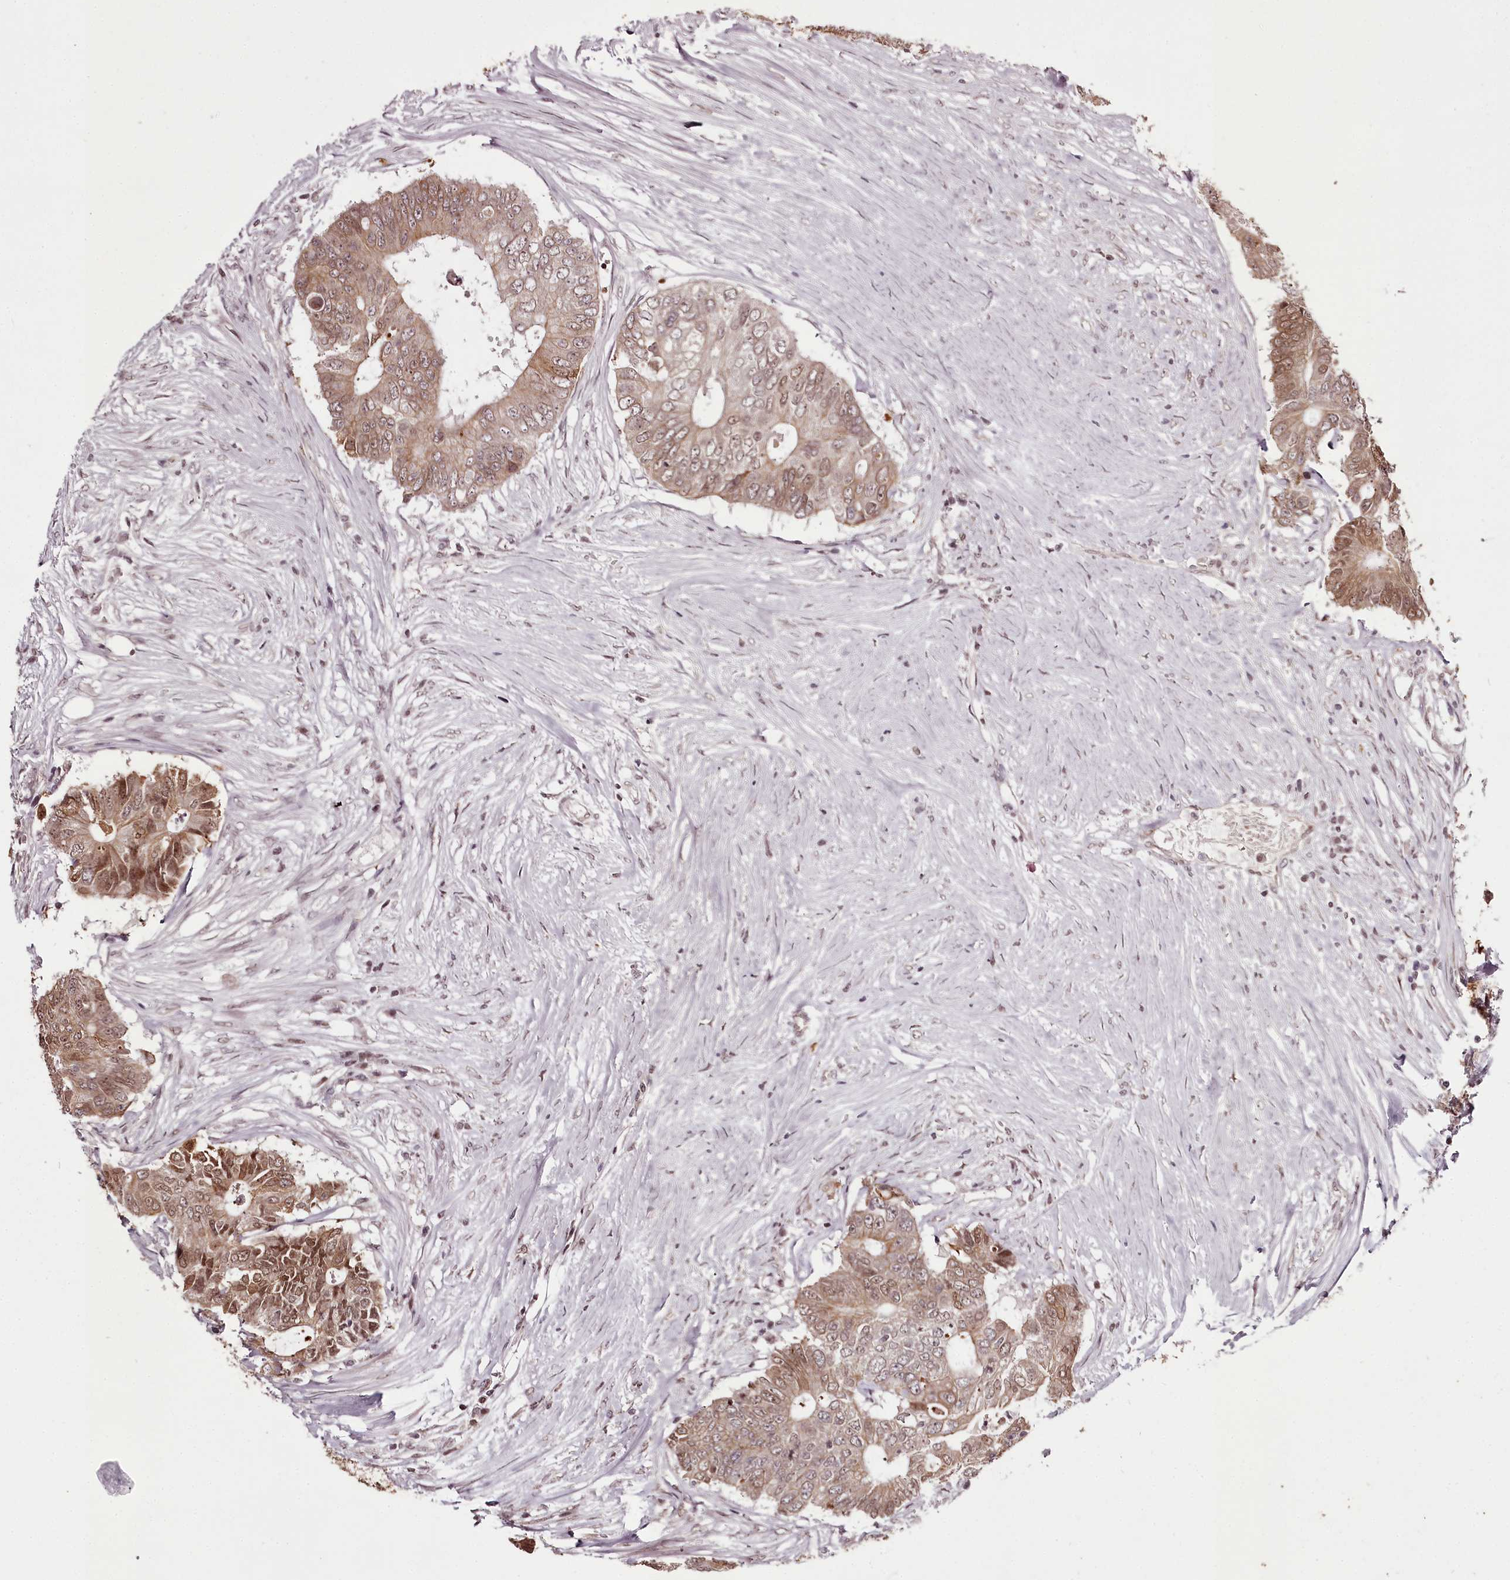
{"staining": {"intensity": "moderate", "quantity": ">75%", "location": "cytoplasmic/membranous"}, "tissue": "colorectal cancer", "cell_type": "Tumor cells", "image_type": "cancer", "snomed": [{"axis": "morphology", "description": "Adenocarcinoma, NOS"}, {"axis": "topography", "description": "Colon"}], "caption": "Brown immunohistochemical staining in human colorectal cancer (adenocarcinoma) displays moderate cytoplasmic/membranous expression in approximately >75% of tumor cells.", "gene": "THYN1", "patient": {"sex": "male", "age": 71}}